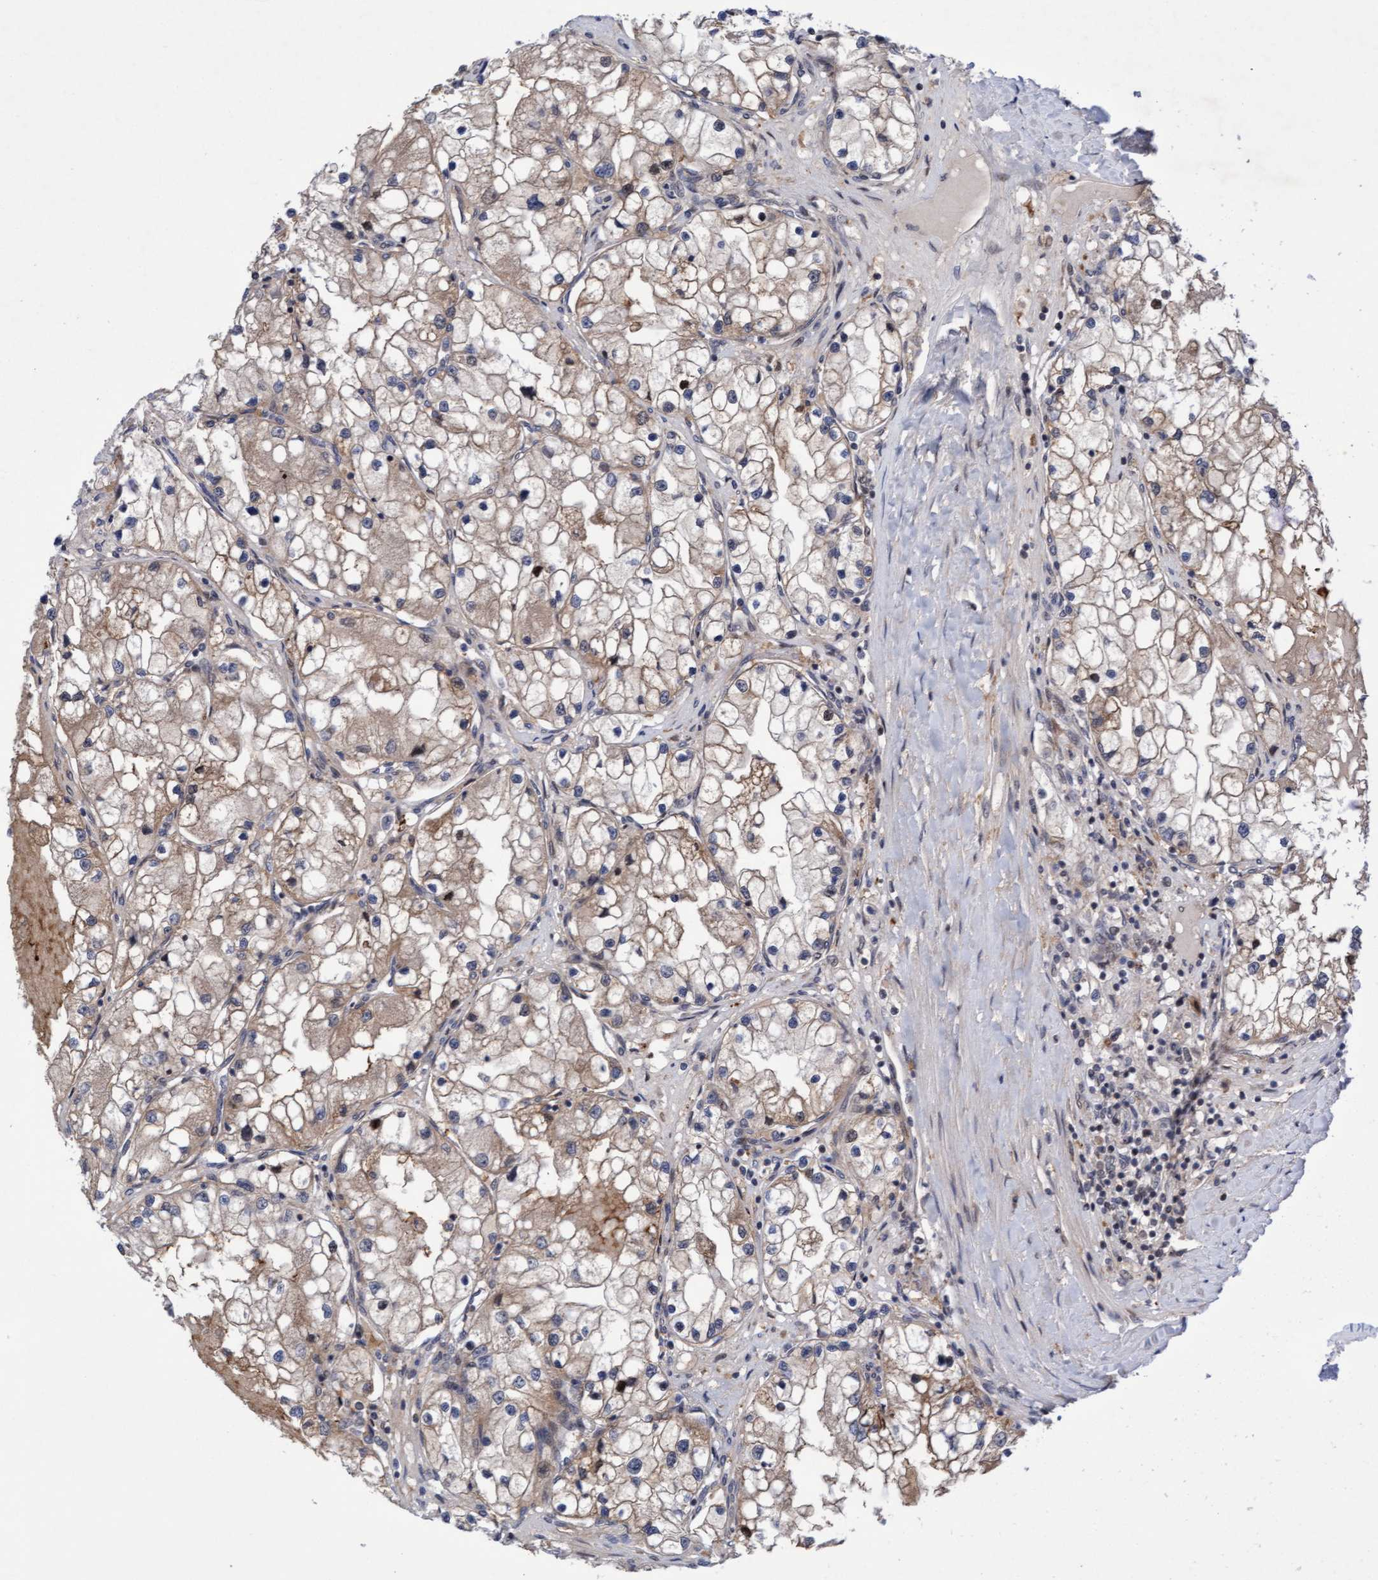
{"staining": {"intensity": "weak", "quantity": ">75%", "location": "cytoplasmic/membranous"}, "tissue": "renal cancer", "cell_type": "Tumor cells", "image_type": "cancer", "snomed": [{"axis": "morphology", "description": "Adenocarcinoma, NOS"}, {"axis": "topography", "description": "Kidney"}], "caption": "Immunohistochemistry (DAB) staining of human adenocarcinoma (renal) exhibits weak cytoplasmic/membranous protein staining in approximately >75% of tumor cells.", "gene": "TANC2", "patient": {"sex": "male", "age": 68}}